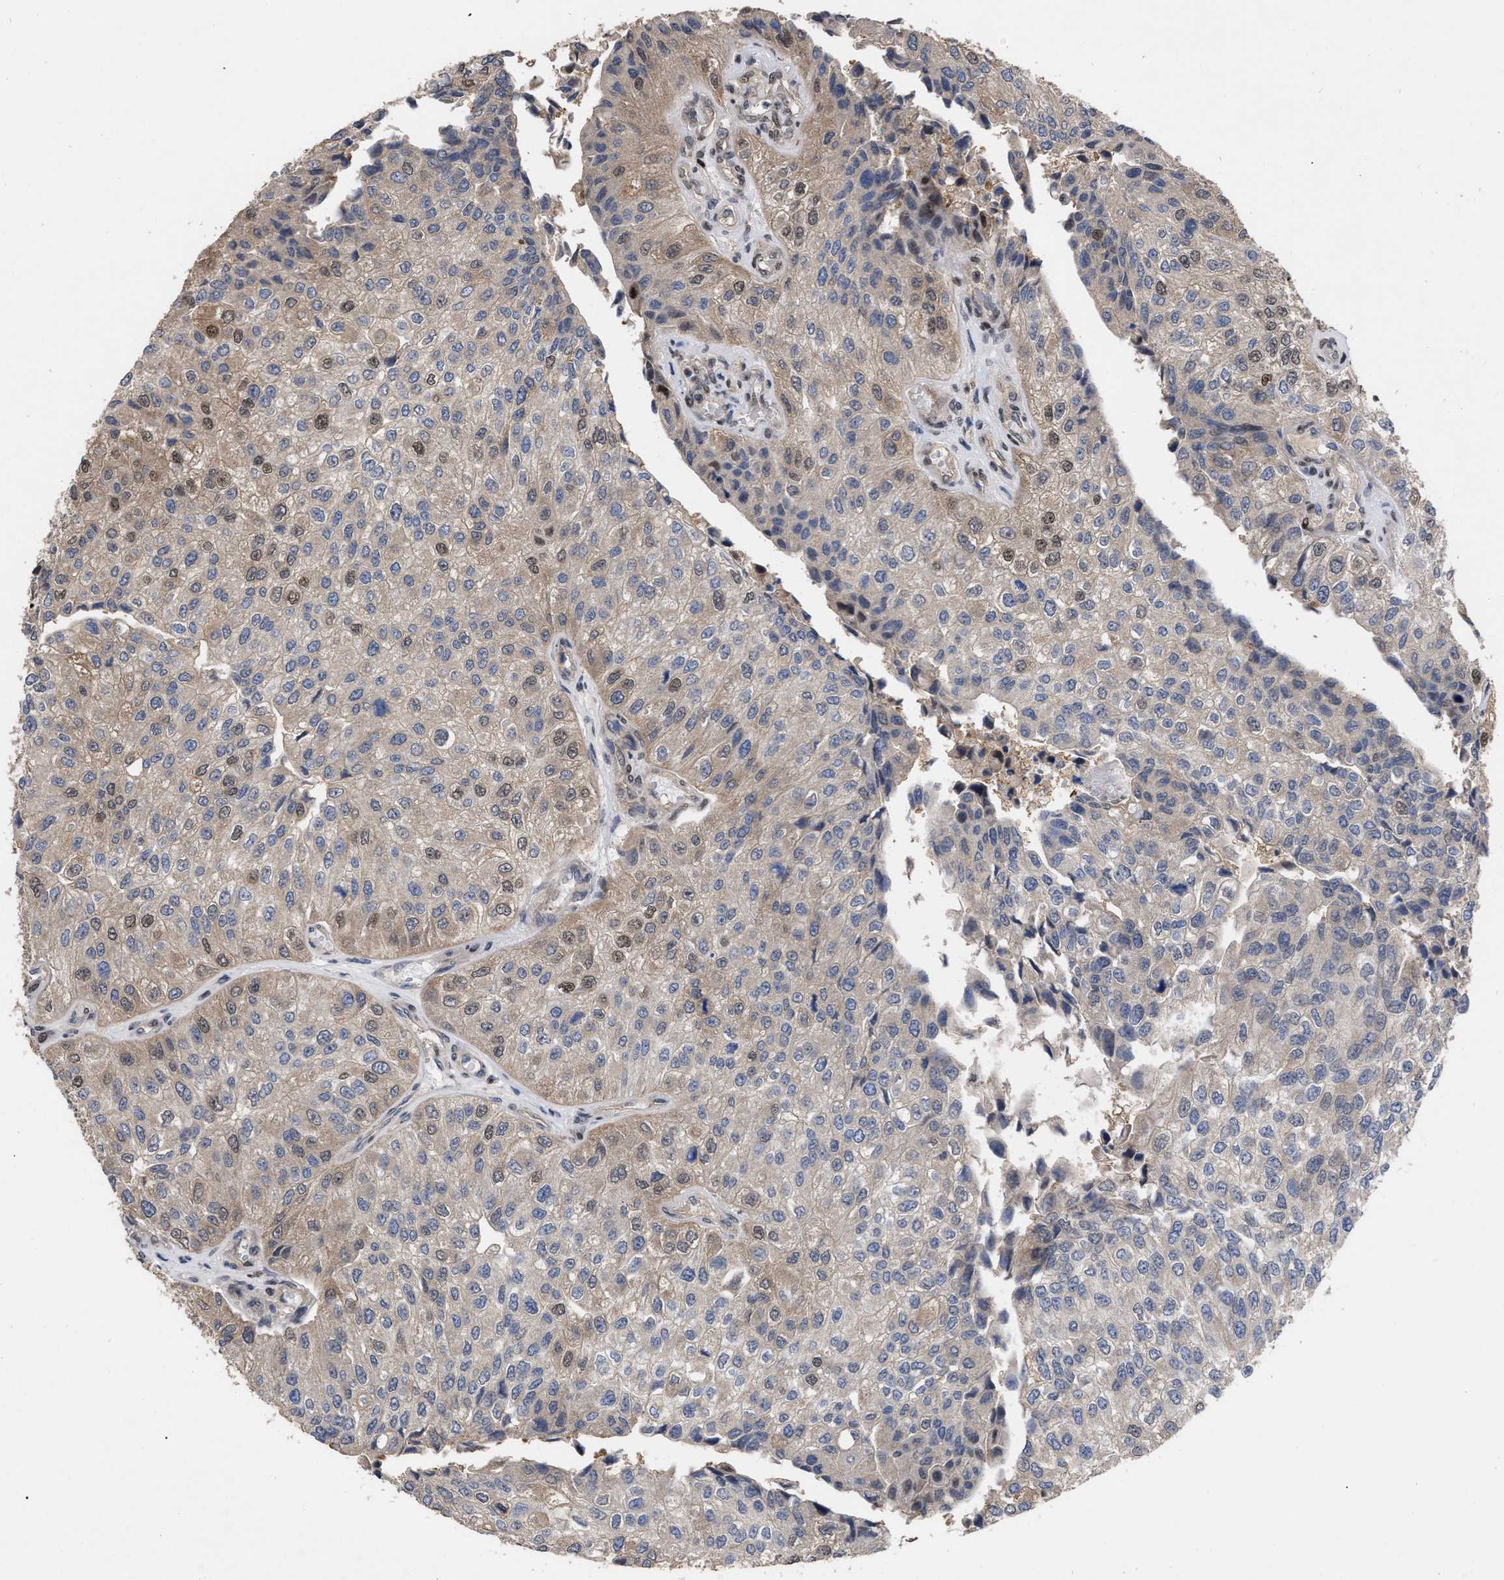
{"staining": {"intensity": "weak", "quantity": "<25%", "location": "nuclear"}, "tissue": "urothelial cancer", "cell_type": "Tumor cells", "image_type": "cancer", "snomed": [{"axis": "morphology", "description": "Urothelial carcinoma, High grade"}, {"axis": "topography", "description": "Kidney"}, {"axis": "topography", "description": "Urinary bladder"}], "caption": "Urothelial cancer stained for a protein using immunohistochemistry demonstrates no staining tumor cells.", "gene": "MDM4", "patient": {"sex": "male", "age": 77}}